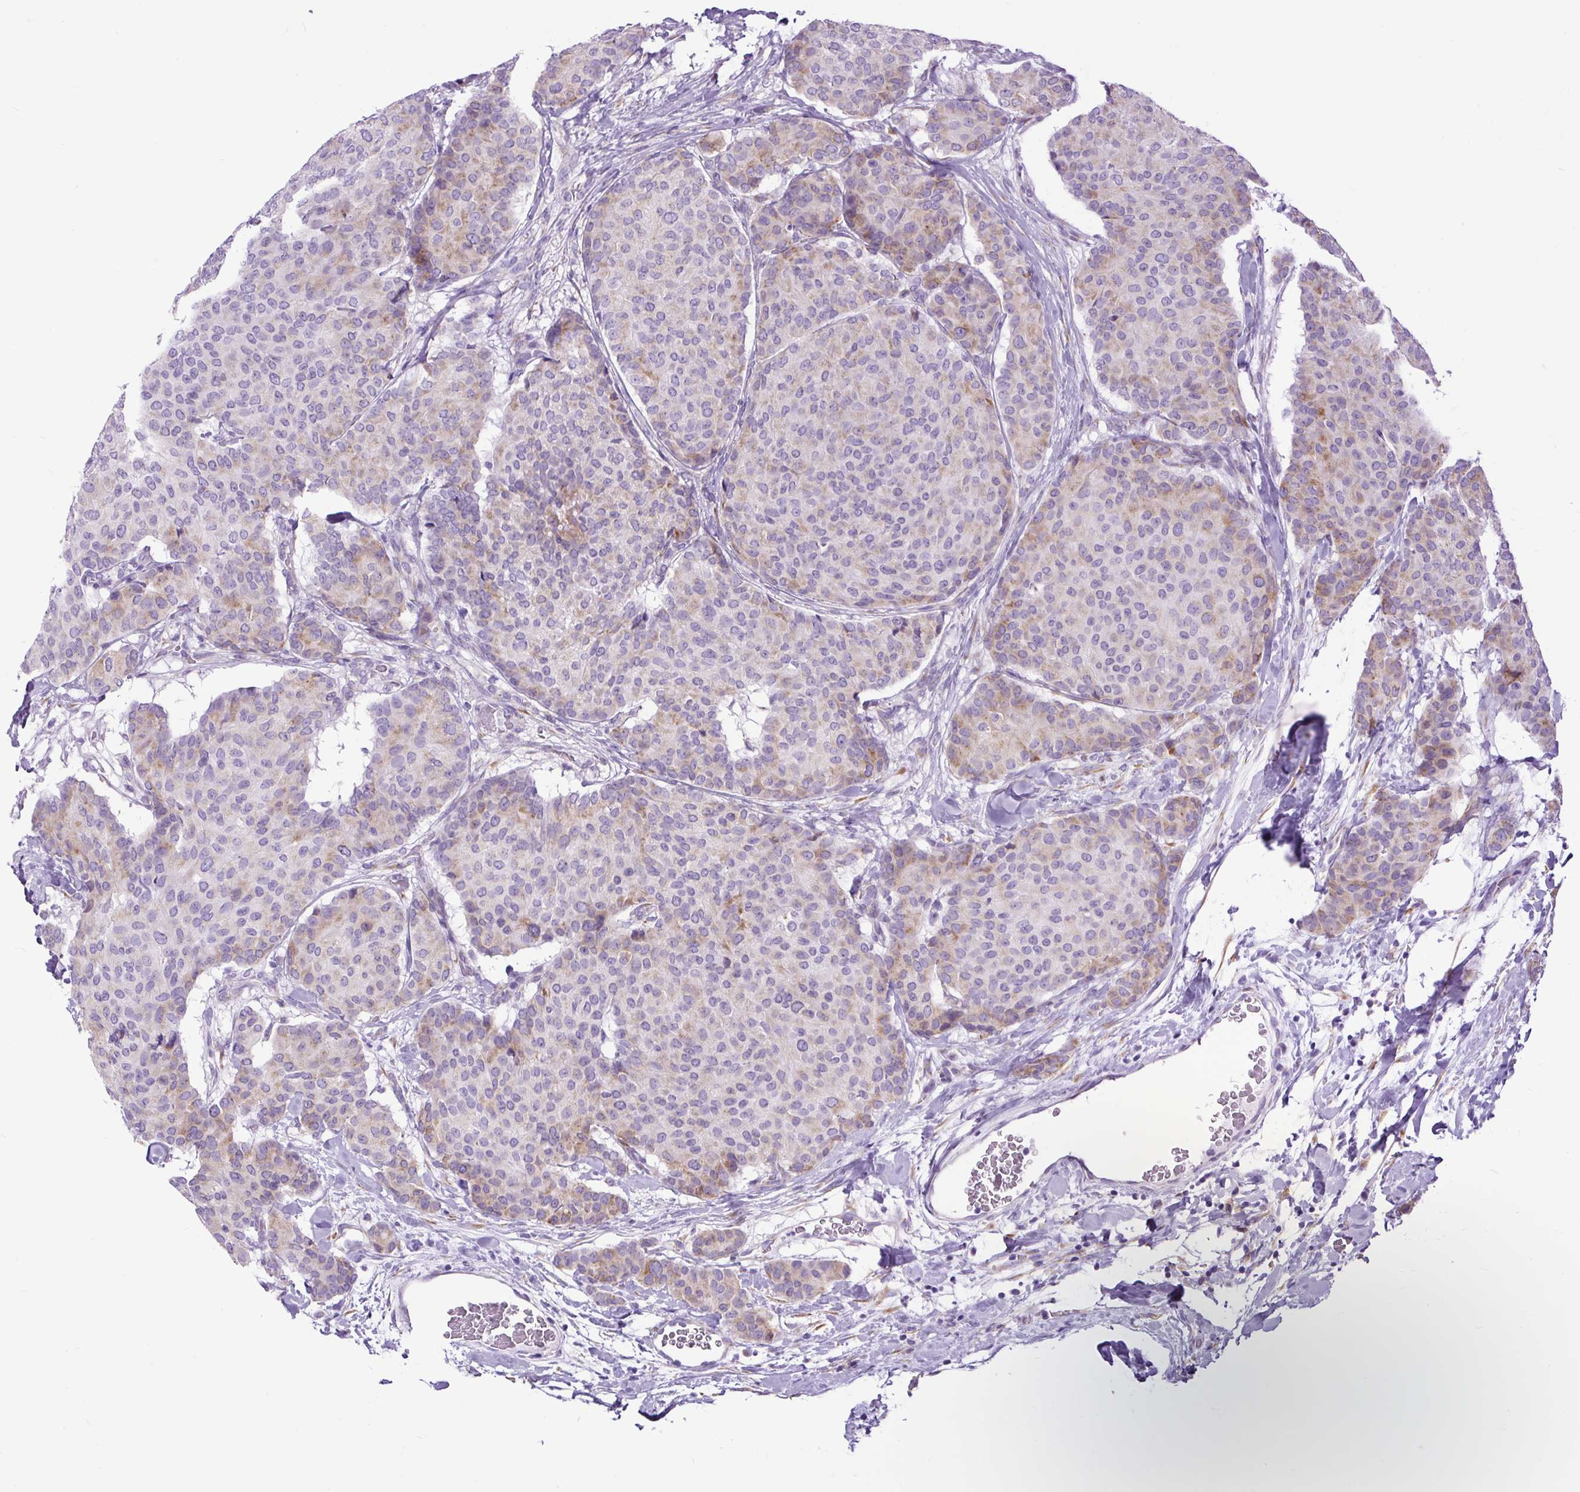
{"staining": {"intensity": "moderate", "quantity": "<25%", "location": "cytoplasmic/membranous"}, "tissue": "breast cancer", "cell_type": "Tumor cells", "image_type": "cancer", "snomed": [{"axis": "morphology", "description": "Duct carcinoma"}, {"axis": "topography", "description": "Breast"}], "caption": "This is an image of IHC staining of breast infiltrating ductal carcinoma, which shows moderate expression in the cytoplasmic/membranous of tumor cells.", "gene": "DDOST", "patient": {"sex": "female", "age": 75}}